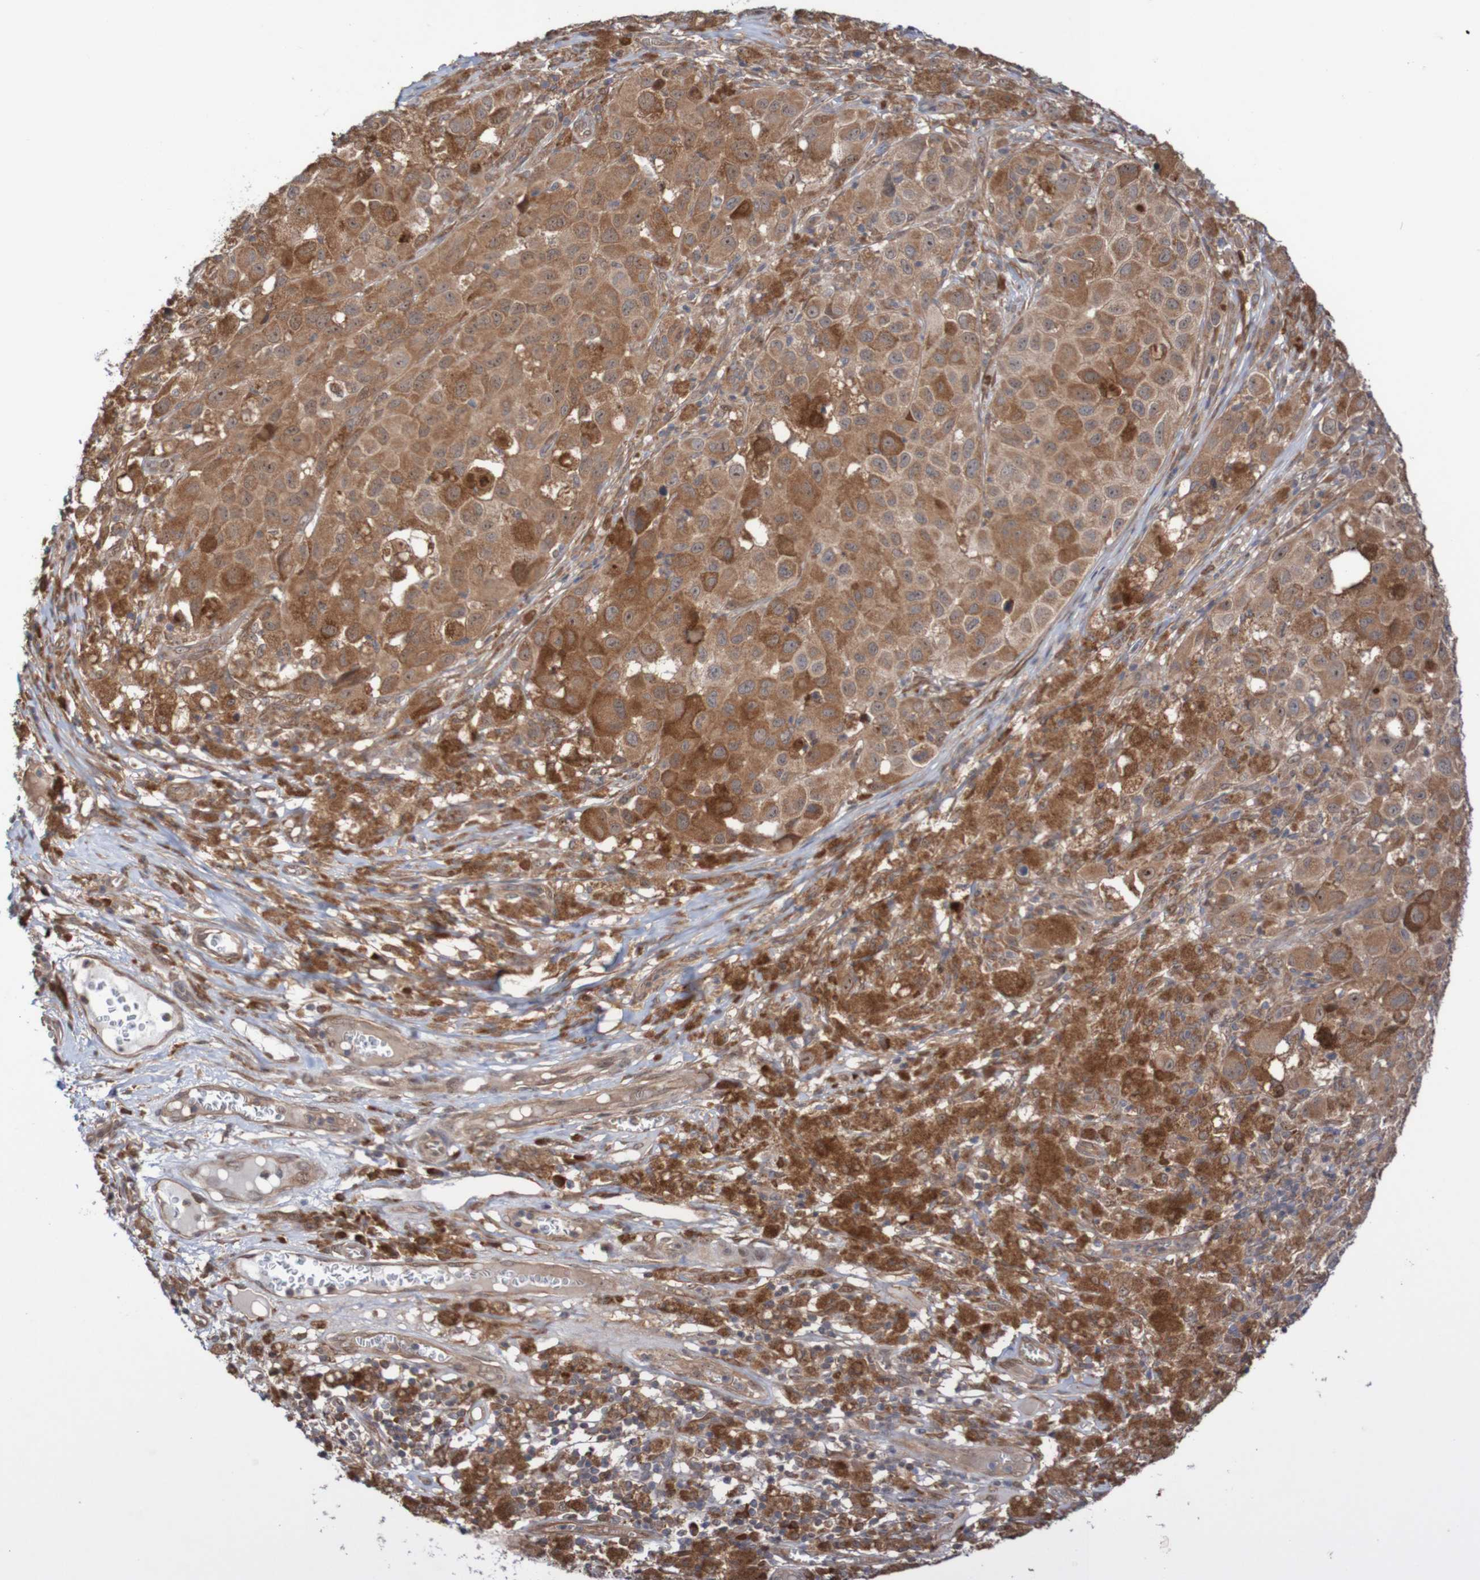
{"staining": {"intensity": "moderate", "quantity": ">75%", "location": "cytoplasmic/membranous"}, "tissue": "melanoma", "cell_type": "Tumor cells", "image_type": "cancer", "snomed": [{"axis": "morphology", "description": "Malignant melanoma, NOS"}, {"axis": "topography", "description": "Skin"}], "caption": "This is a micrograph of IHC staining of malignant melanoma, which shows moderate positivity in the cytoplasmic/membranous of tumor cells.", "gene": "PHPT1", "patient": {"sex": "male", "age": 96}}